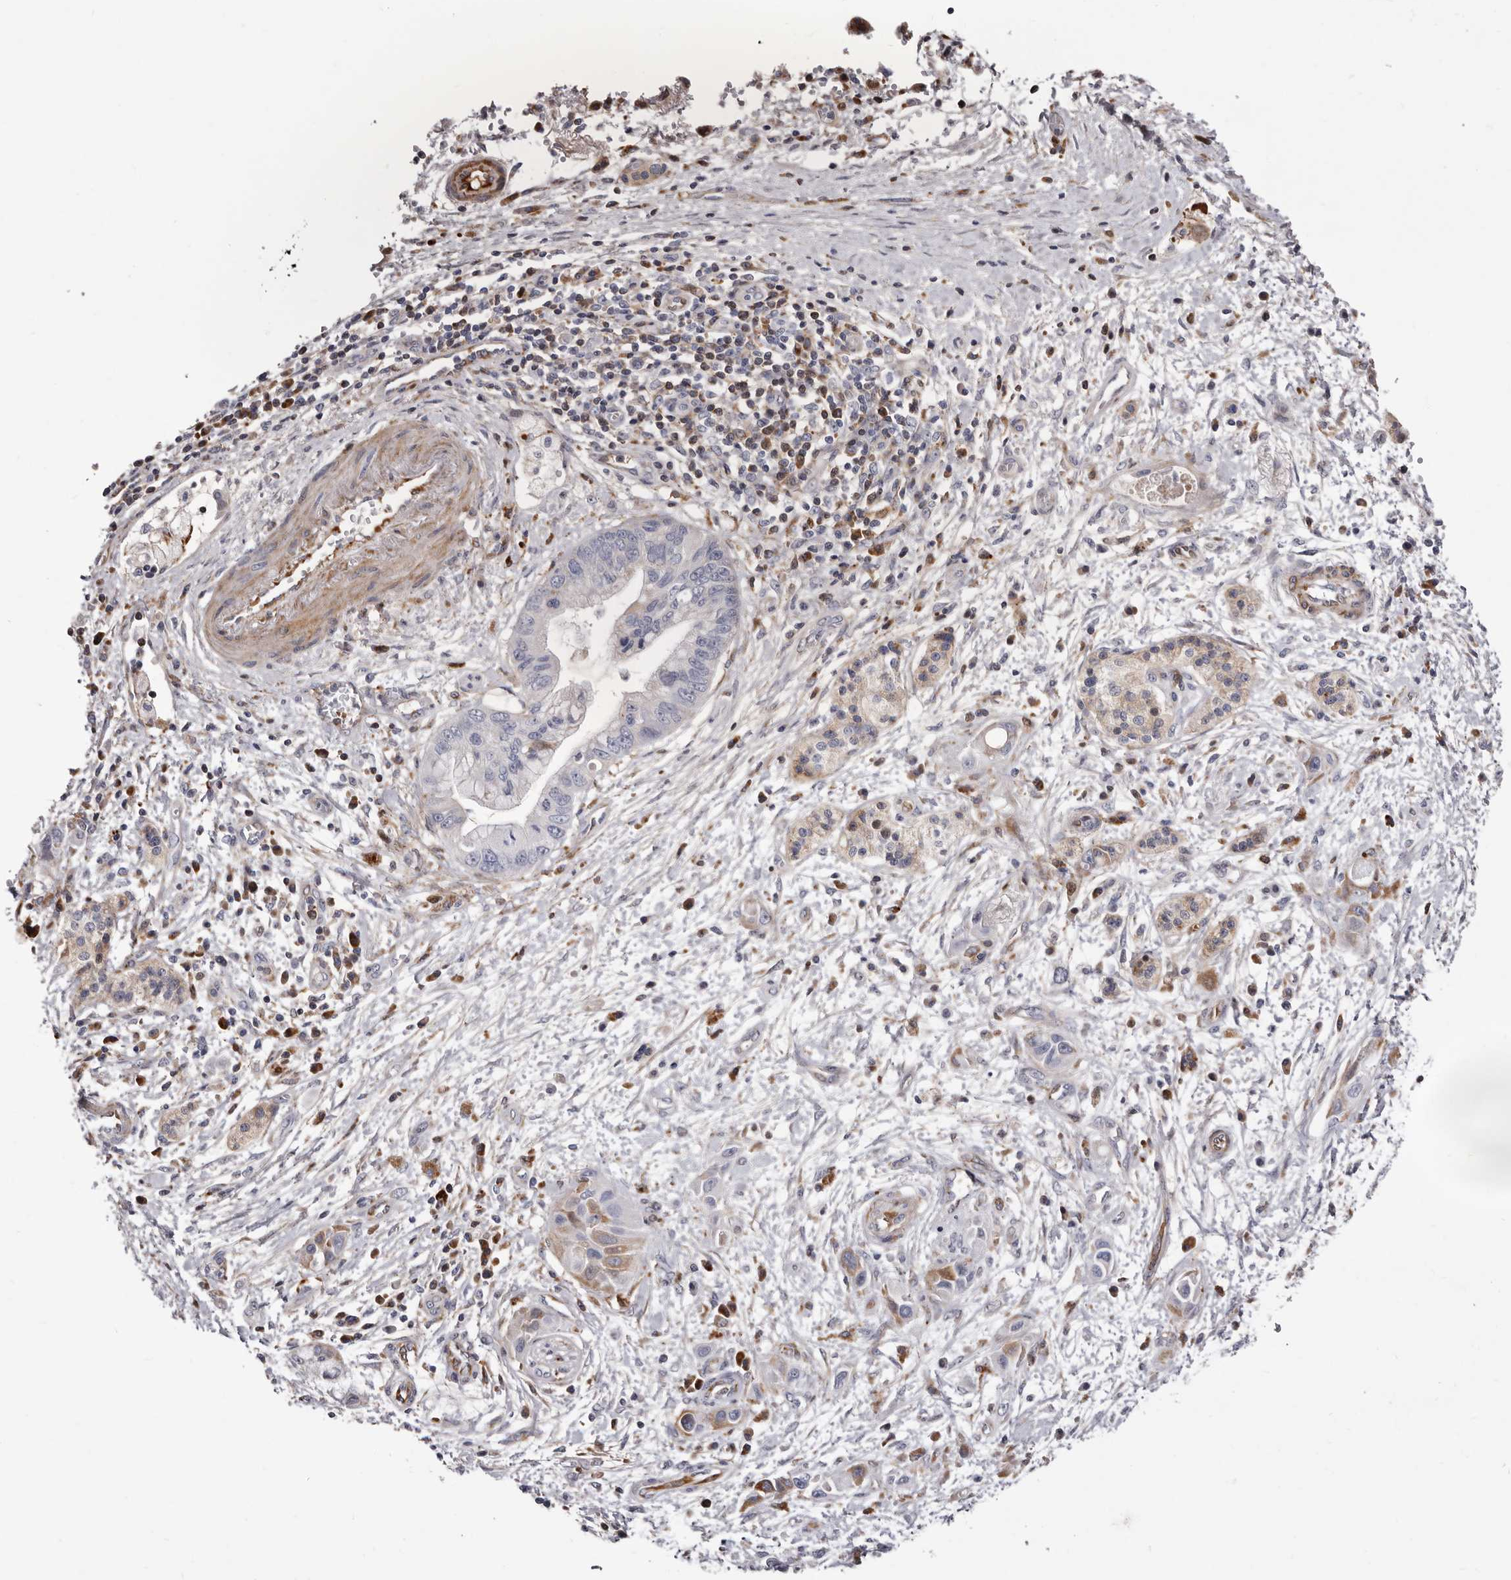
{"staining": {"intensity": "weak", "quantity": "<25%", "location": "cytoplasmic/membranous"}, "tissue": "pancreatic cancer", "cell_type": "Tumor cells", "image_type": "cancer", "snomed": [{"axis": "morphology", "description": "Adenocarcinoma, NOS"}, {"axis": "topography", "description": "Pancreas"}], "caption": "A high-resolution photomicrograph shows IHC staining of pancreatic cancer (adenocarcinoma), which displays no significant expression in tumor cells.", "gene": "NUBPL", "patient": {"sex": "female", "age": 73}}